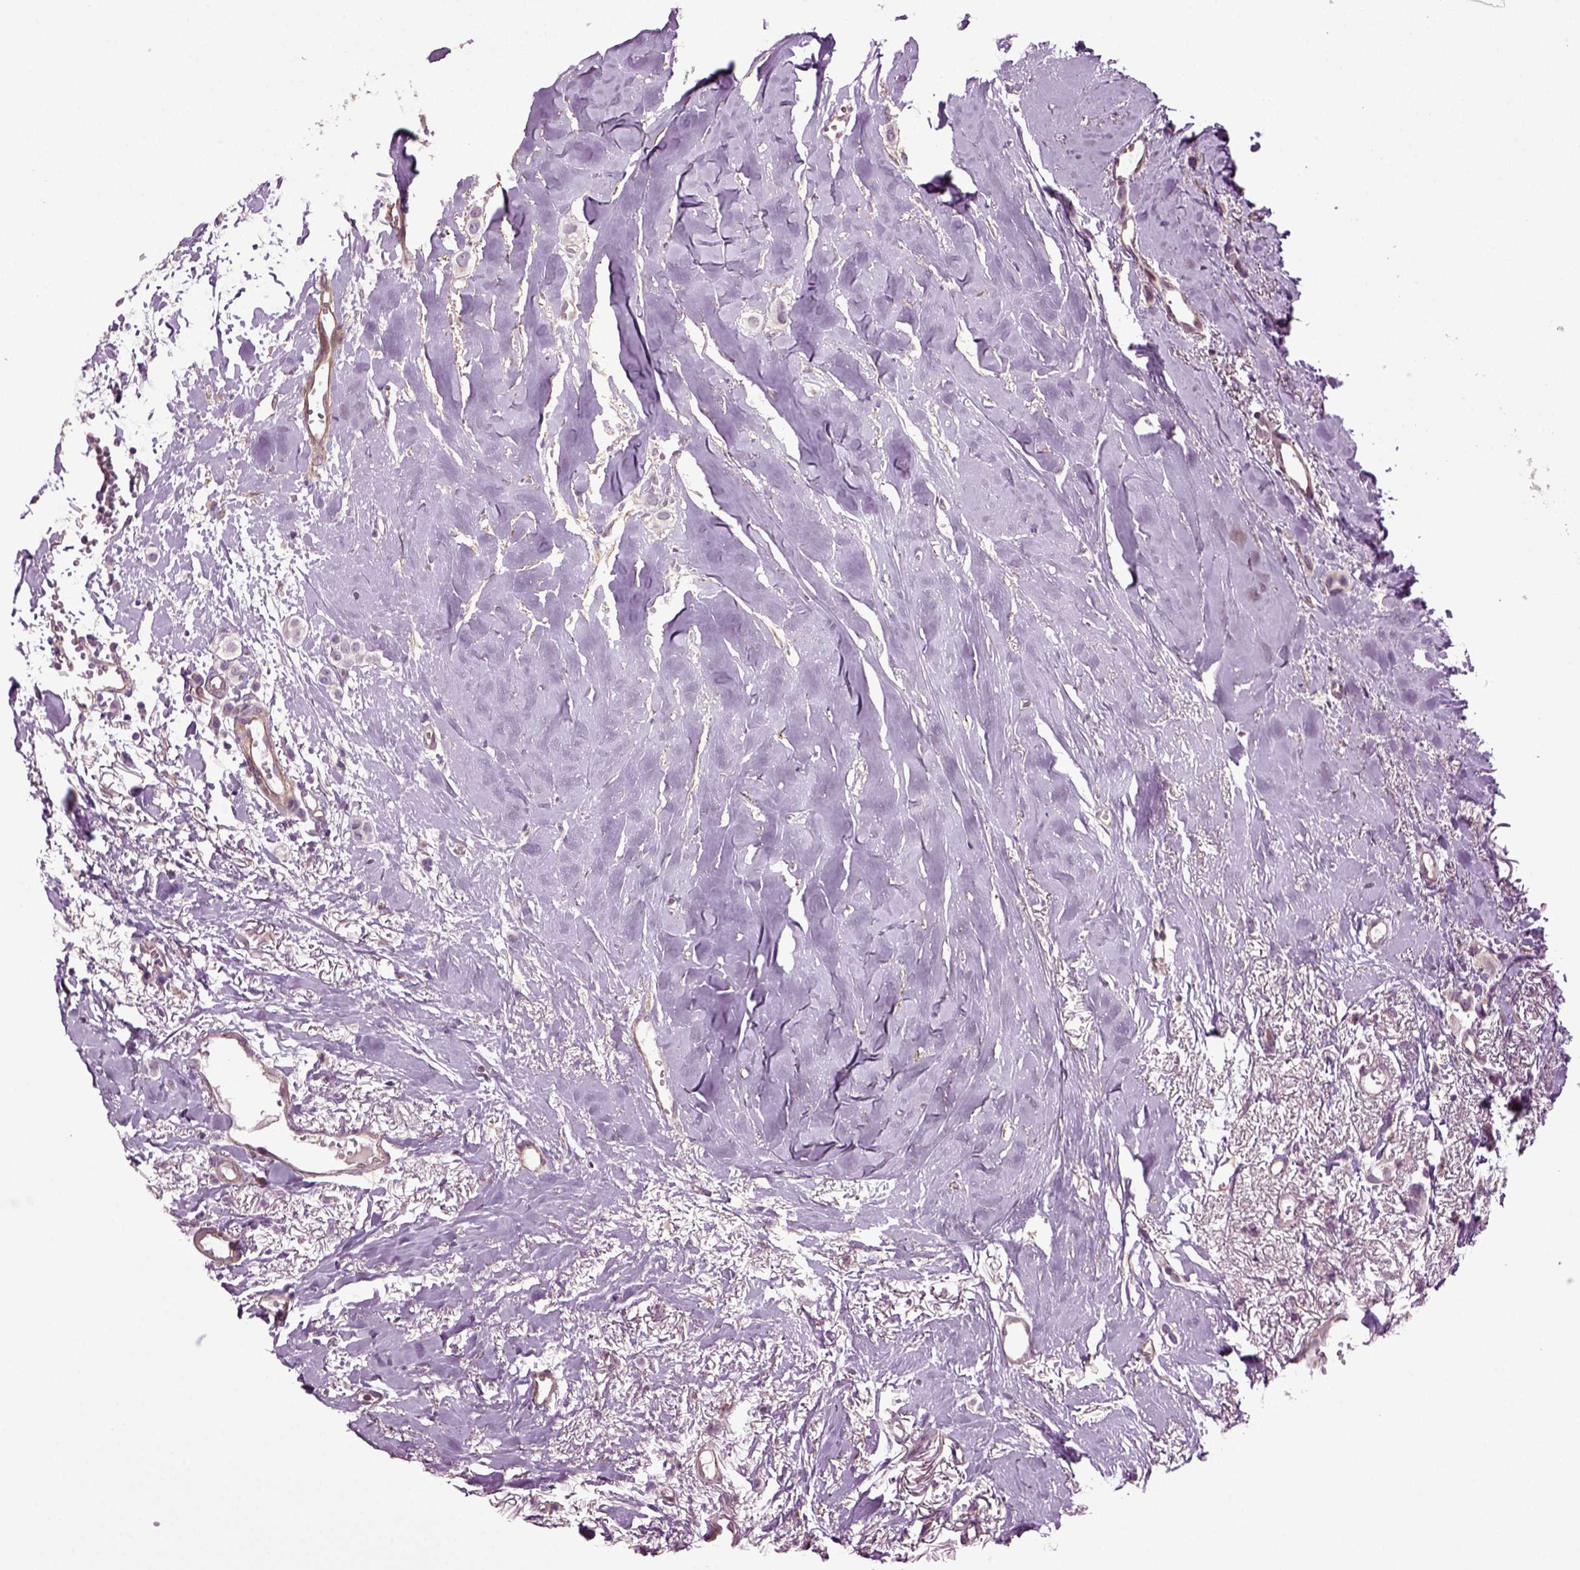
{"staining": {"intensity": "negative", "quantity": "none", "location": "none"}, "tissue": "breast cancer", "cell_type": "Tumor cells", "image_type": "cancer", "snomed": [{"axis": "morphology", "description": "Duct carcinoma"}, {"axis": "topography", "description": "Breast"}], "caption": "Tumor cells are negative for protein expression in human breast cancer (intraductal carcinoma). Brightfield microscopy of immunohistochemistry (IHC) stained with DAB (brown) and hematoxylin (blue), captured at high magnification.", "gene": "HAGHL", "patient": {"sex": "female", "age": 85}}